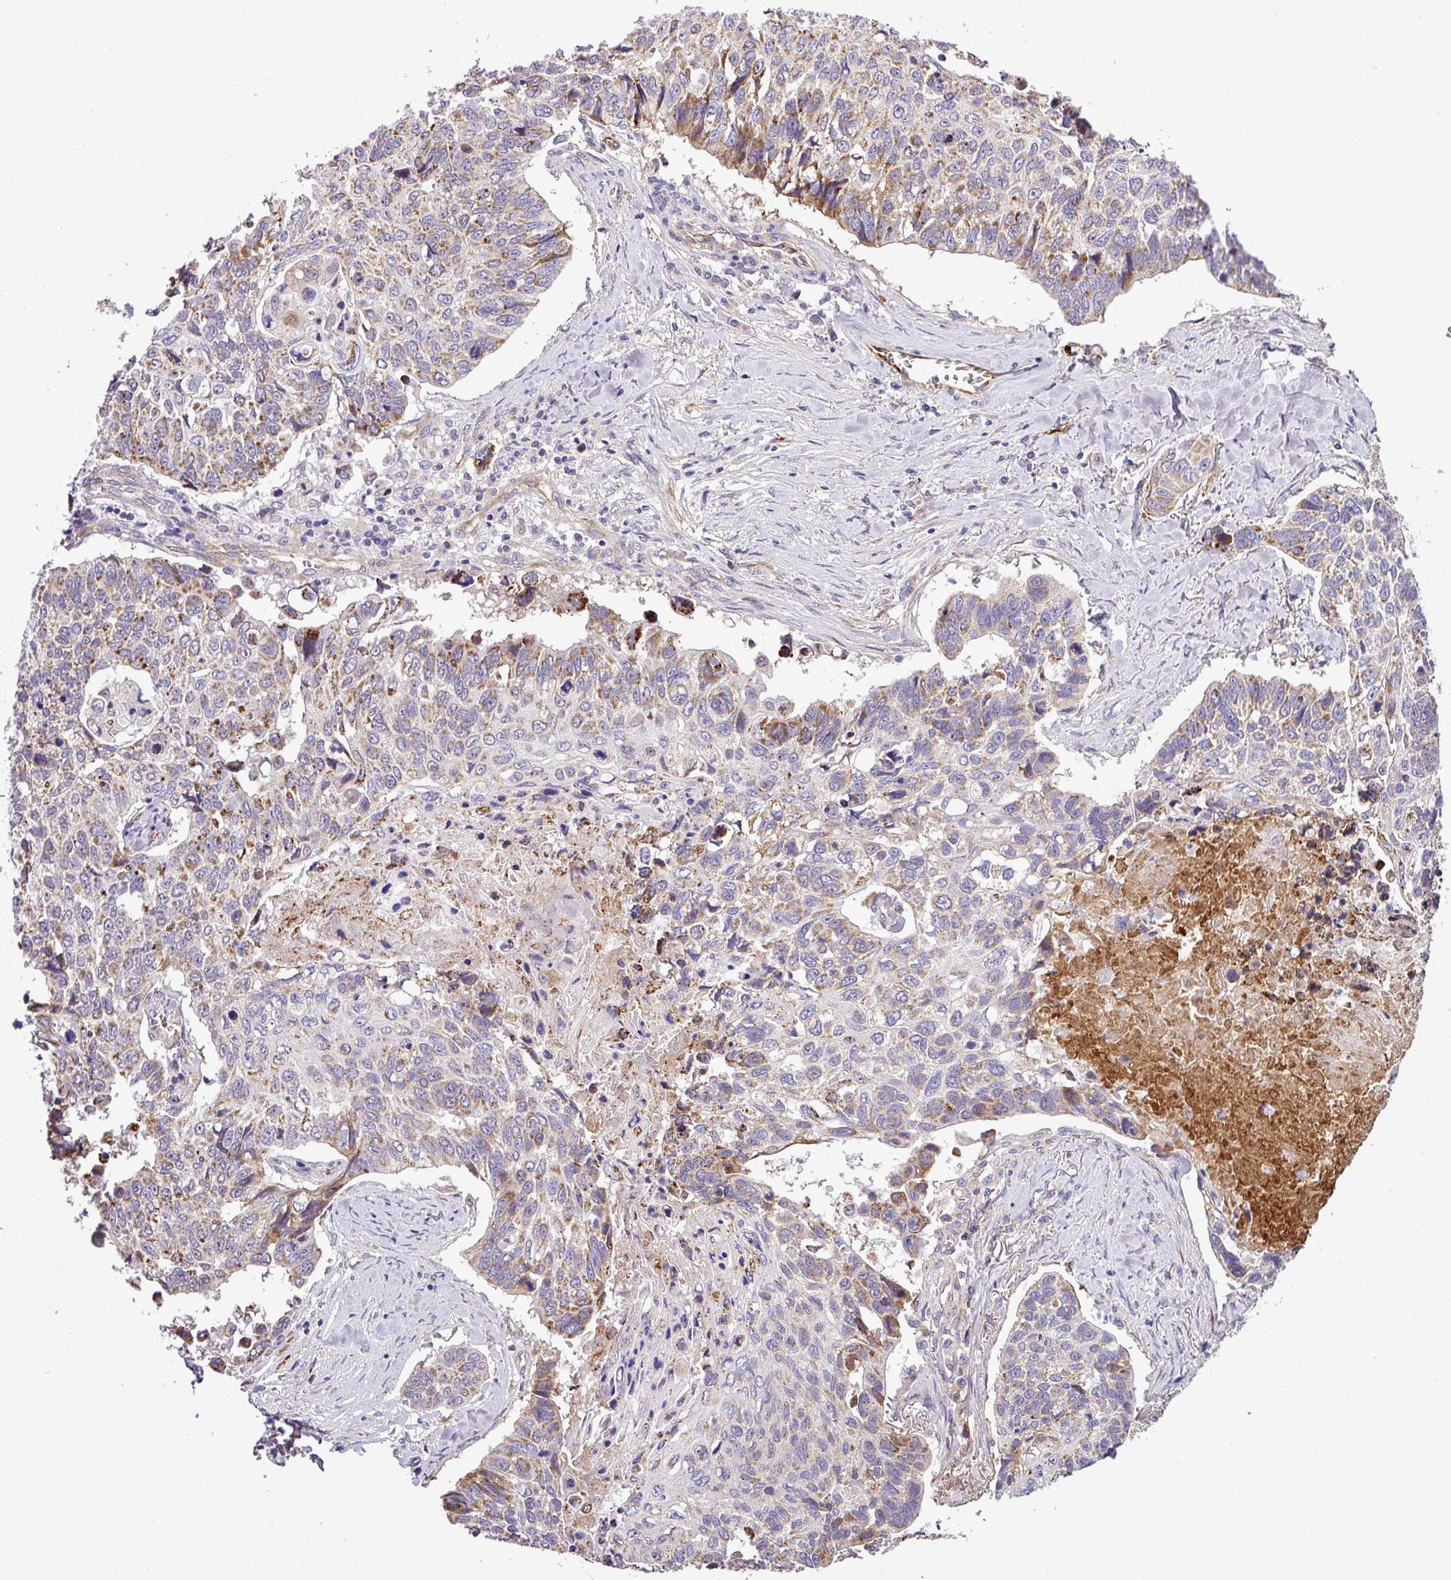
{"staining": {"intensity": "moderate", "quantity": ">75%", "location": "cytoplasmic/membranous"}, "tissue": "lung cancer", "cell_type": "Tumor cells", "image_type": "cancer", "snomed": [{"axis": "morphology", "description": "Squamous cell carcinoma, NOS"}, {"axis": "topography", "description": "Lung"}], "caption": "Immunohistochemistry (DAB) staining of lung cancer exhibits moderate cytoplasmic/membranous protein positivity in about >75% of tumor cells. The staining was performed using DAB to visualize the protein expression in brown, while the nuclei were stained in blue with hematoxylin (Magnification: 20x).", "gene": "CWH43", "patient": {"sex": "male", "age": 62}}